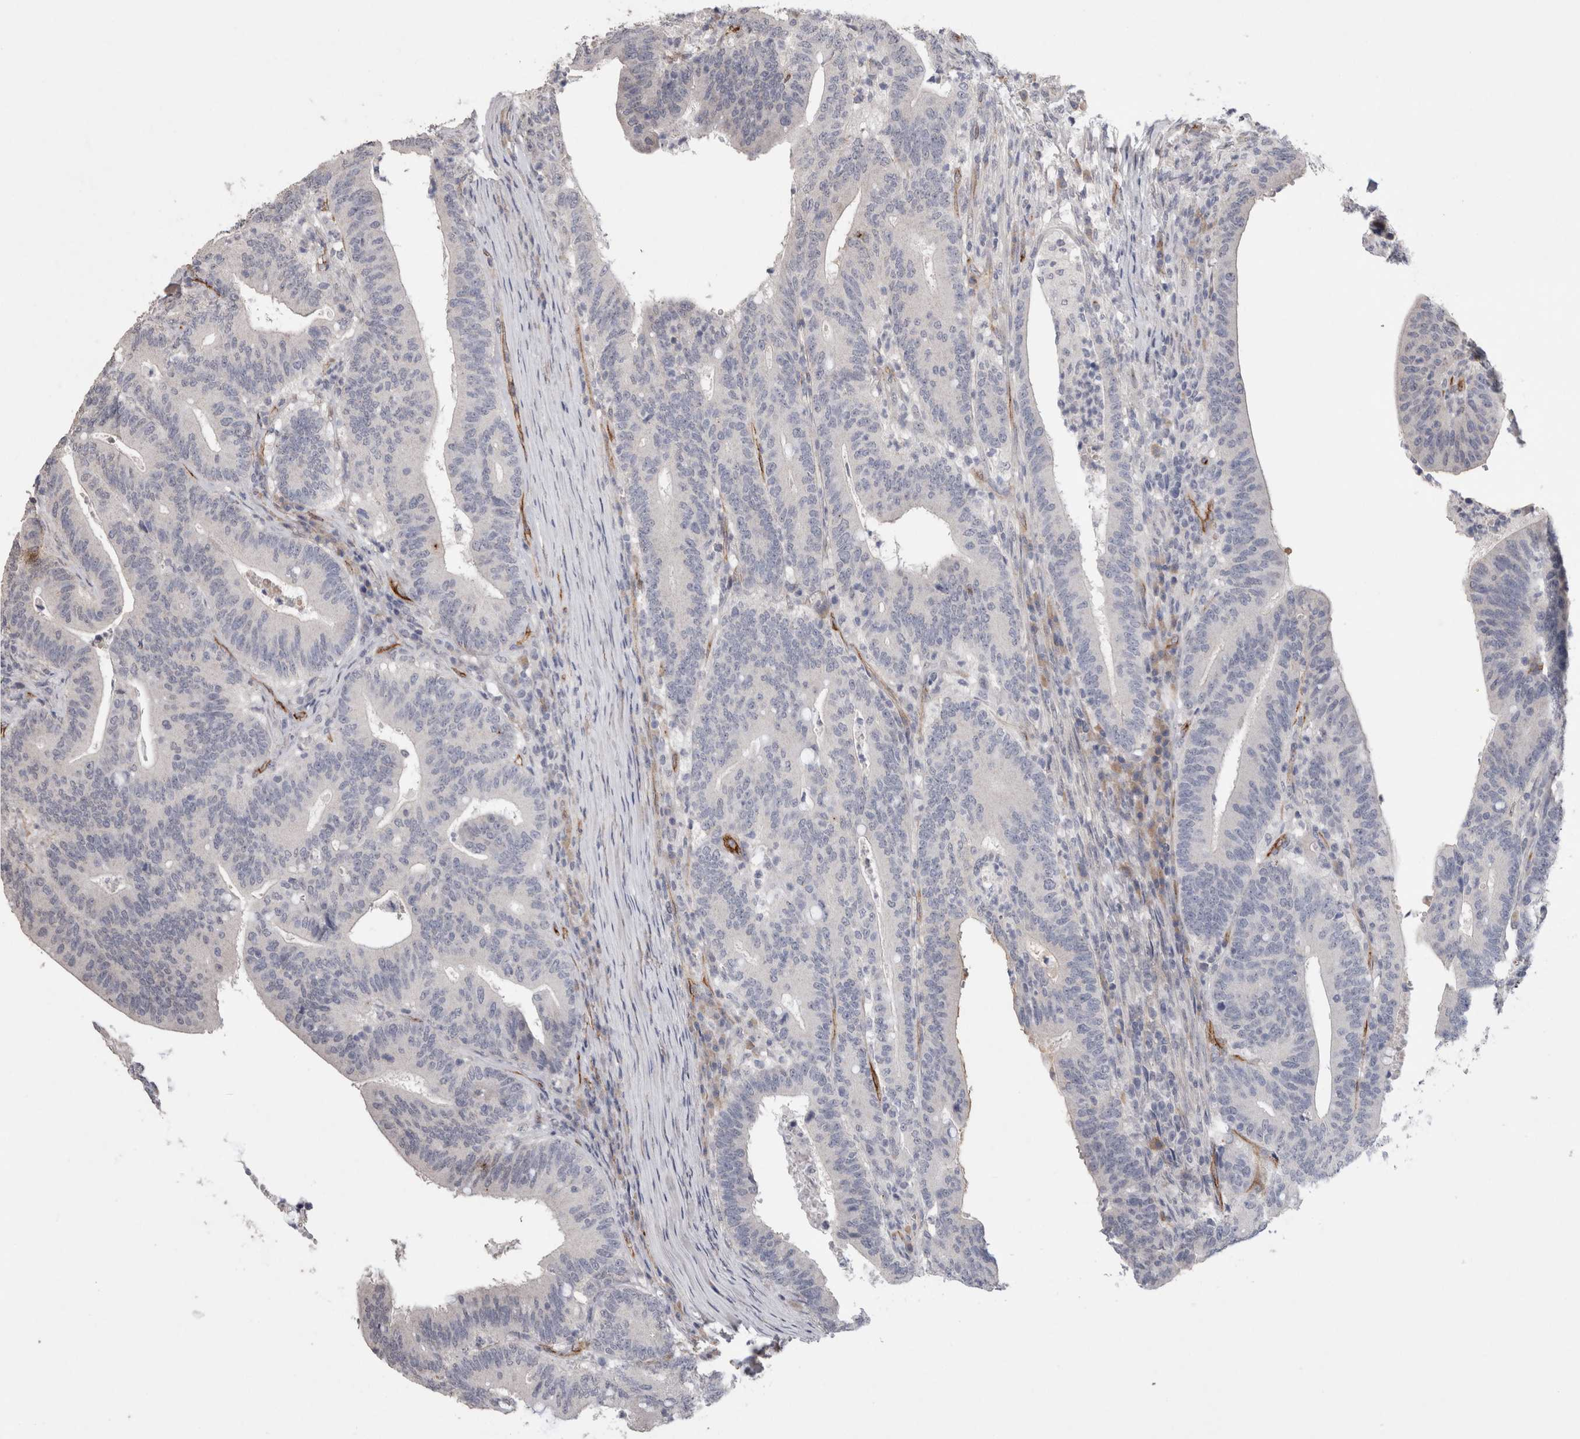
{"staining": {"intensity": "negative", "quantity": "none", "location": "none"}, "tissue": "colorectal cancer", "cell_type": "Tumor cells", "image_type": "cancer", "snomed": [{"axis": "morphology", "description": "Adenocarcinoma, NOS"}, {"axis": "topography", "description": "Colon"}], "caption": "IHC histopathology image of neoplastic tissue: human colorectal cancer stained with DAB shows no significant protein positivity in tumor cells.", "gene": "CDH13", "patient": {"sex": "female", "age": 66}}